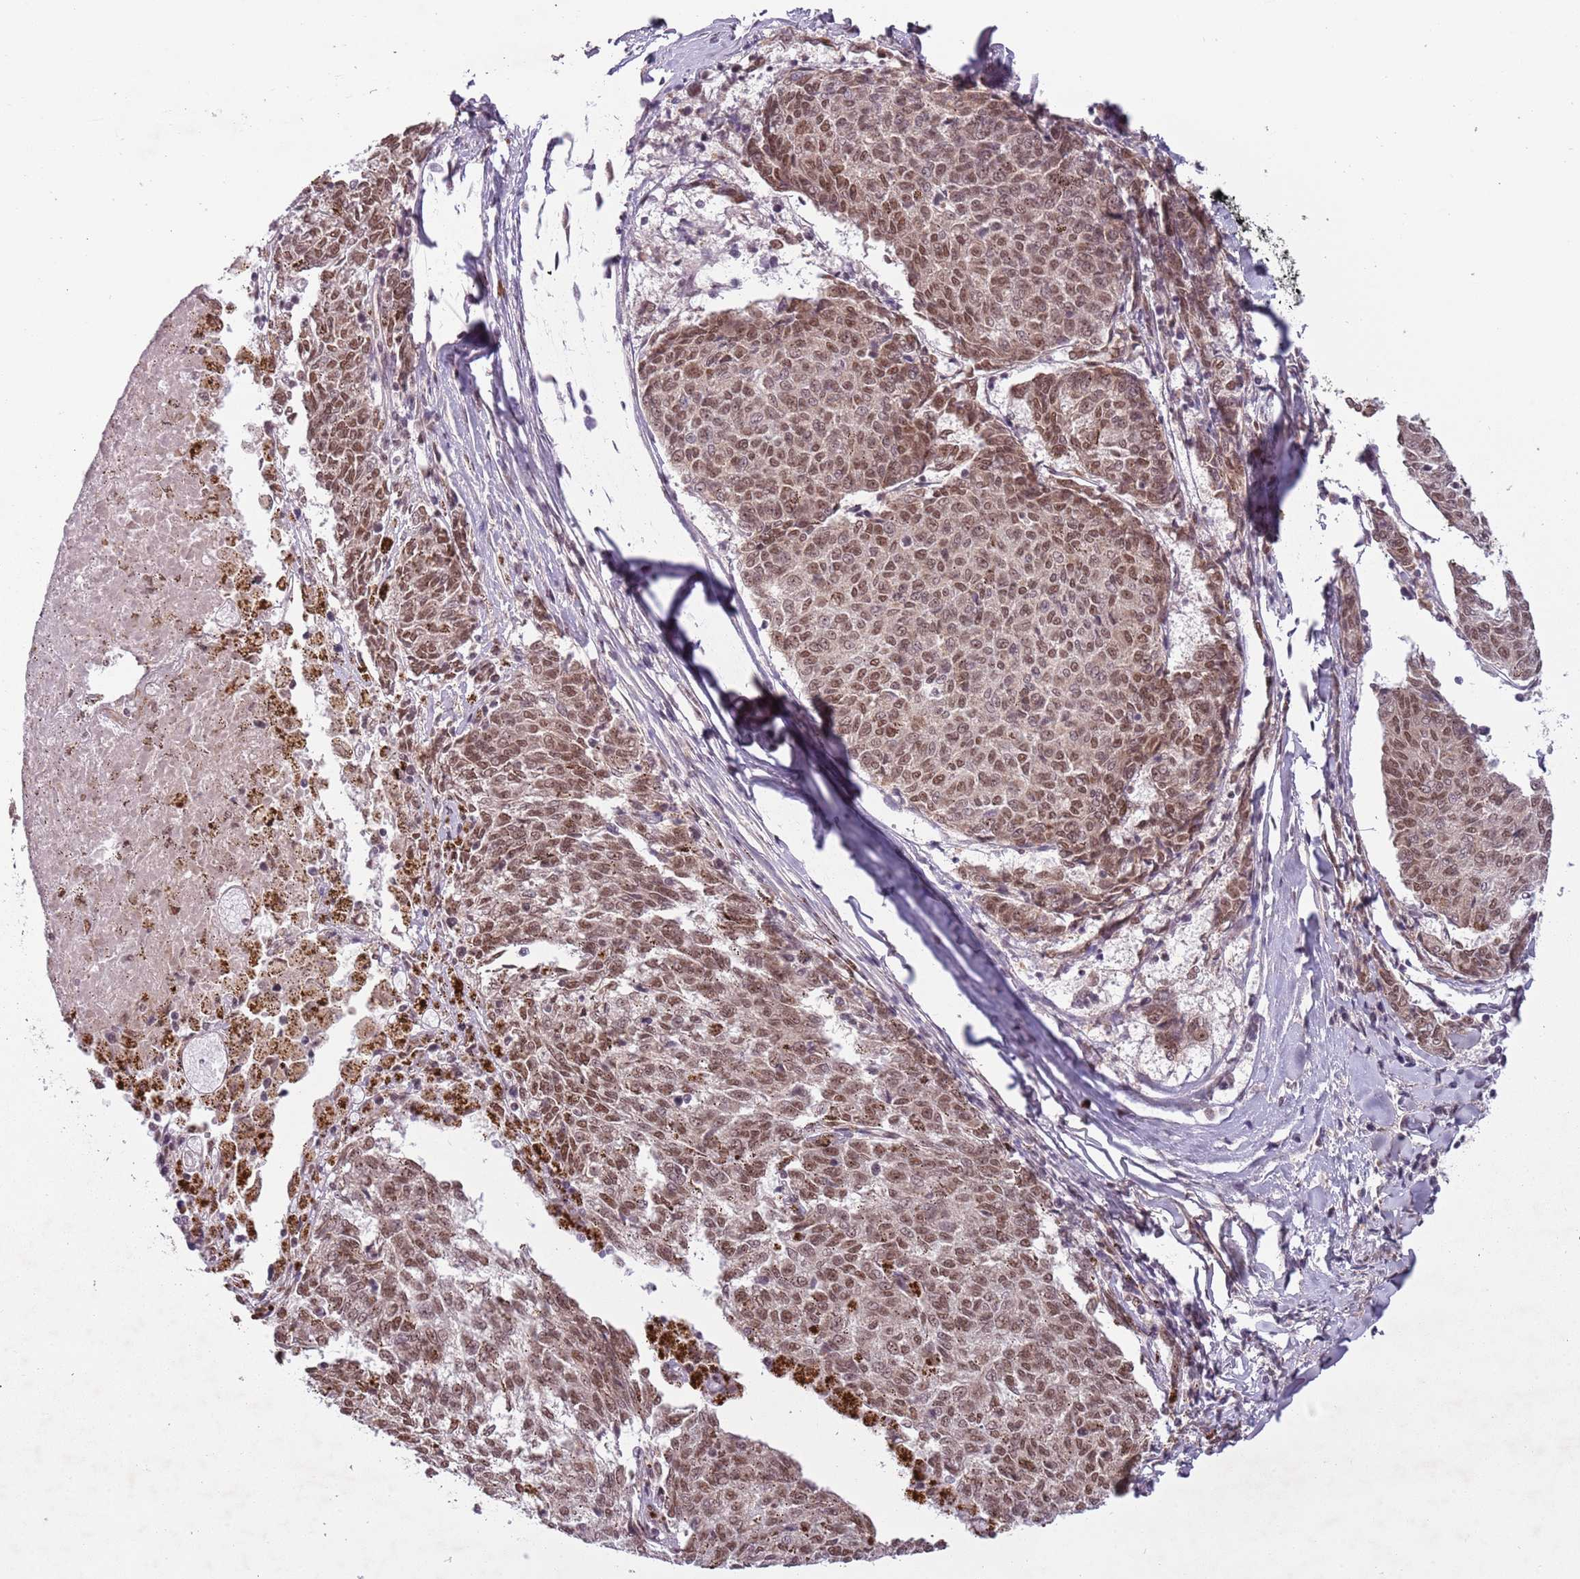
{"staining": {"intensity": "moderate", "quantity": ">75%", "location": "nuclear"}, "tissue": "melanoma", "cell_type": "Tumor cells", "image_type": "cancer", "snomed": [{"axis": "morphology", "description": "Malignant melanoma, NOS"}, {"axis": "topography", "description": "Skin"}], "caption": "Melanoma stained with IHC shows moderate nuclear positivity in approximately >75% of tumor cells.", "gene": "FAM120AOS", "patient": {"sex": "female", "age": 72}}